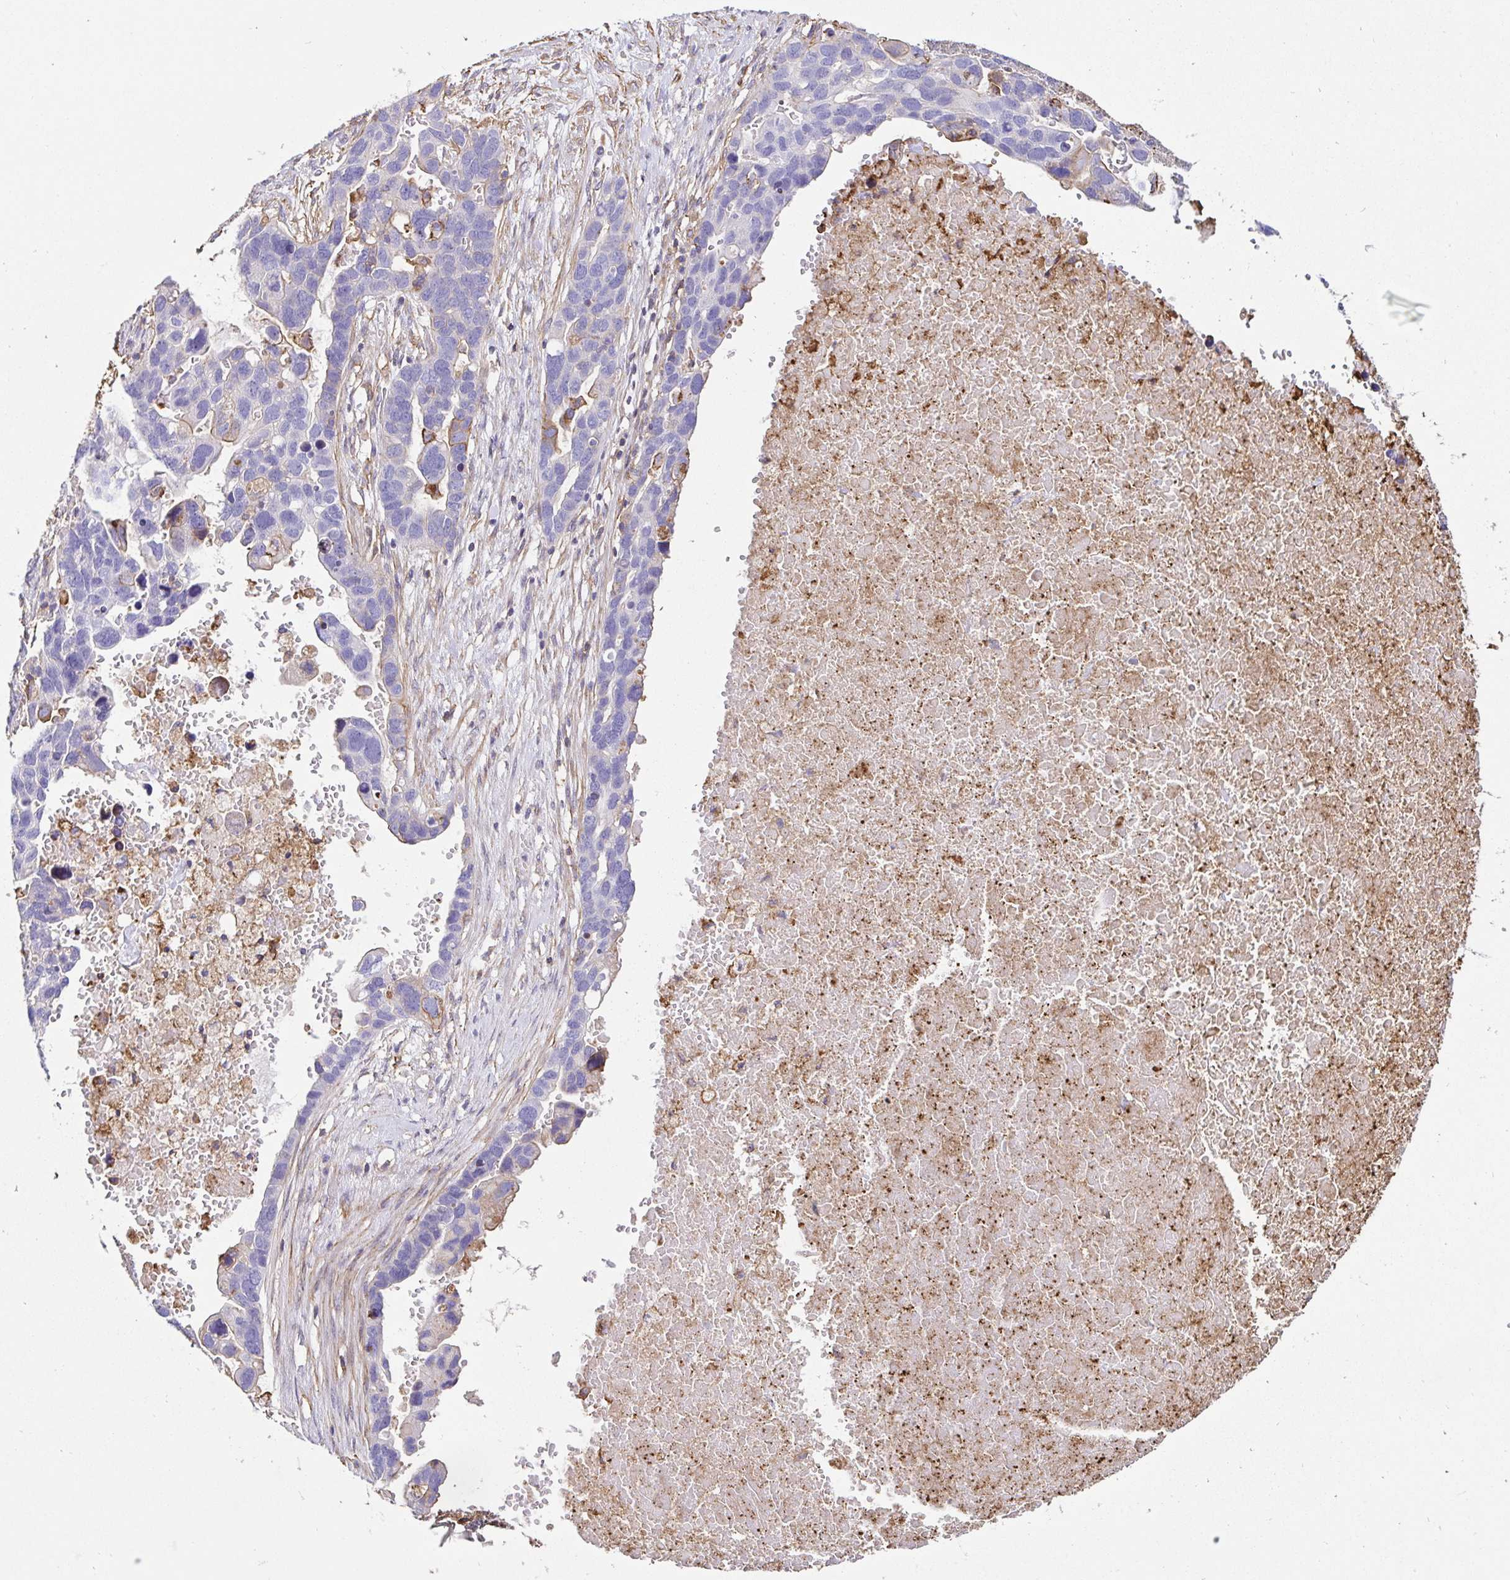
{"staining": {"intensity": "moderate", "quantity": "<25%", "location": "cytoplasmic/membranous"}, "tissue": "ovarian cancer", "cell_type": "Tumor cells", "image_type": "cancer", "snomed": [{"axis": "morphology", "description": "Cystadenocarcinoma, serous, NOS"}, {"axis": "topography", "description": "Ovary"}], "caption": "IHC photomicrograph of human ovarian cancer stained for a protein (brown), which shows low levels of moderate cytoplasmic/membranous positivity in approximately <25% of tumor cells.", "gene": "ANXA2", "patient": {"sex": "female", "age": 54}}